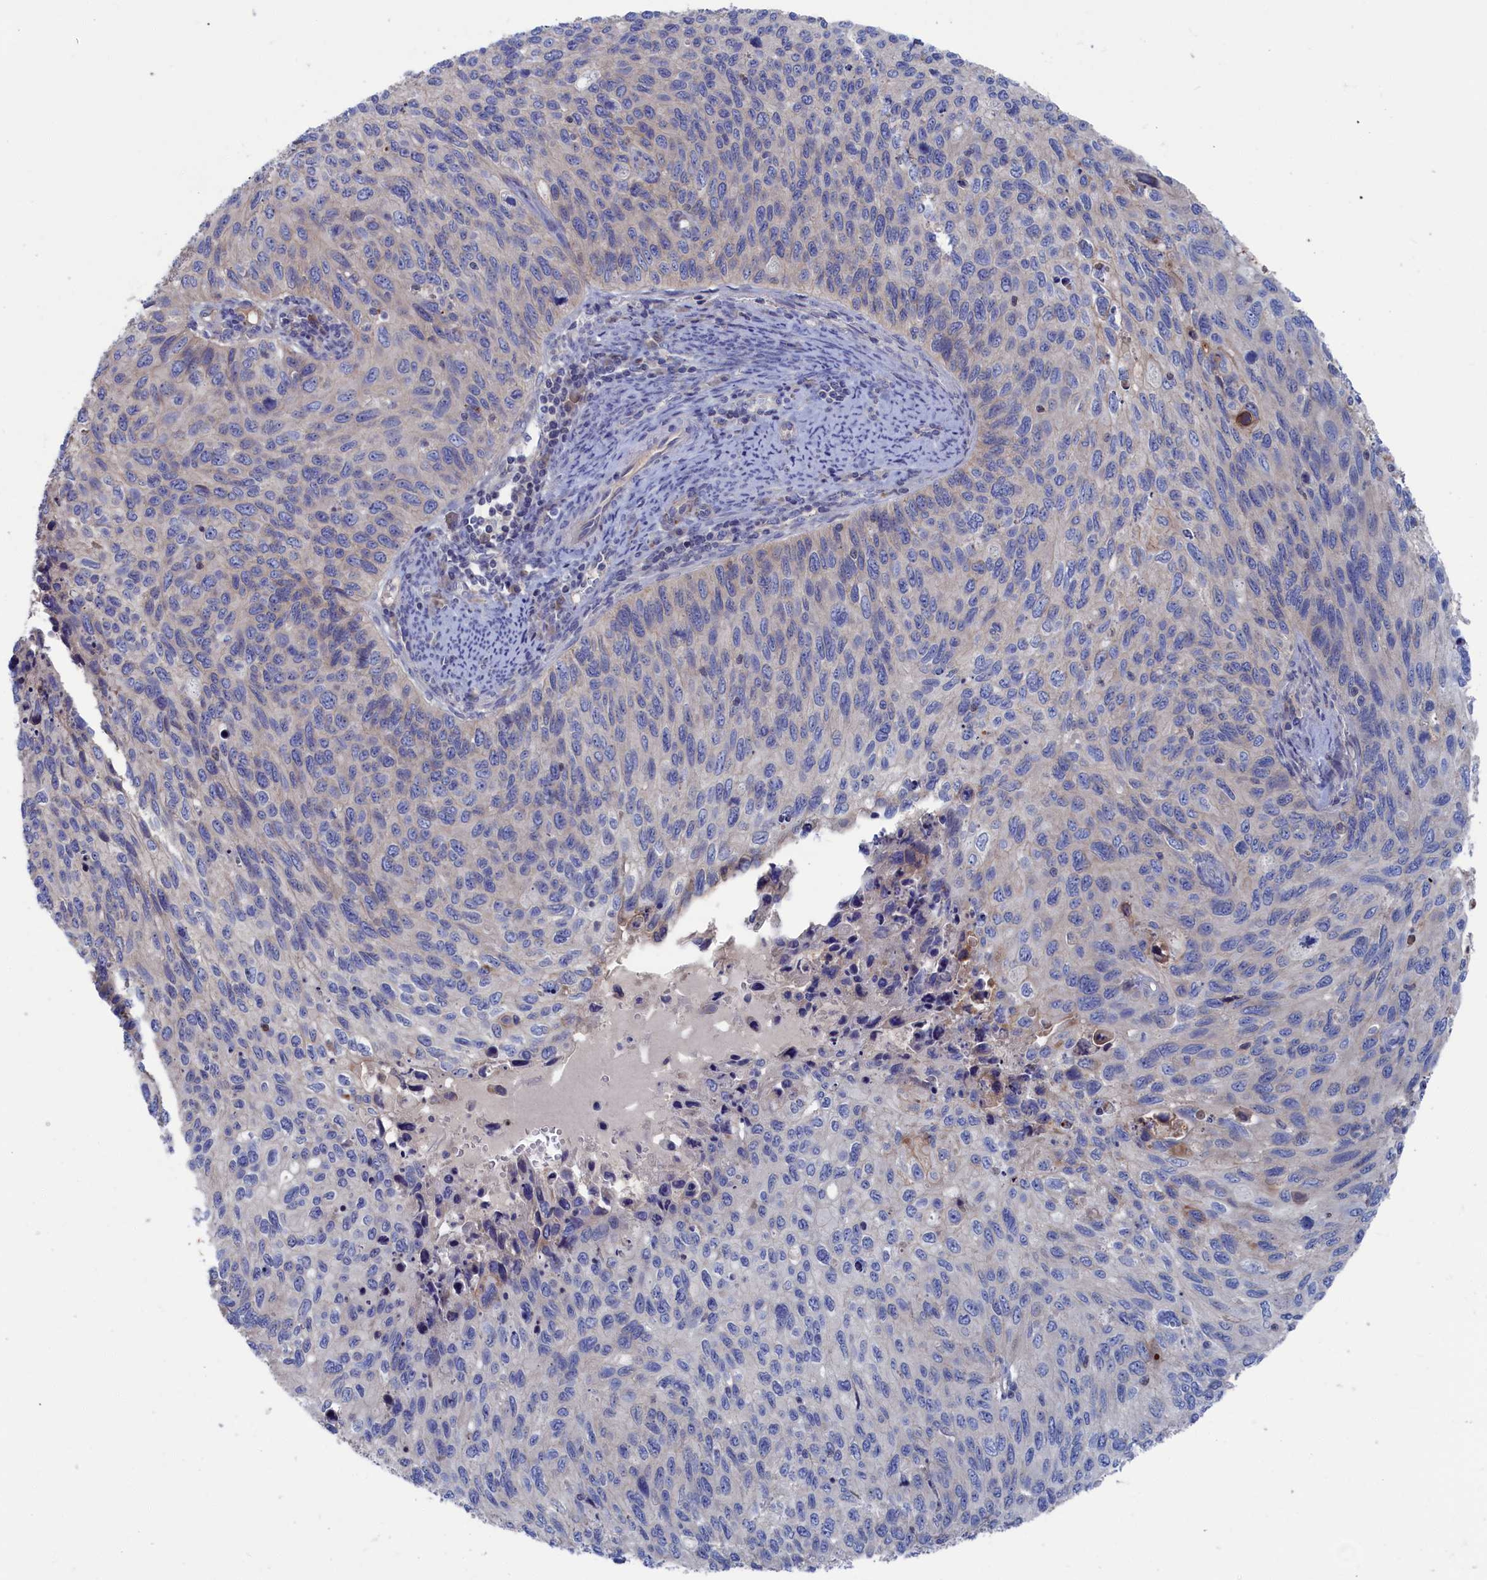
{"staining": {"intensity": "negative", "quantity": "none", "location": "none"}, "tissue": "cervical cancer", "cell_type": "Tumor cells", "image_type": "cancer", "snomed": [{"axis": "morphology", "description": "Squamous cell carcinoma, NOS"}, {"axis": "topography", "description": "Cervix"}], "caption": "DAB (3,3'-diaminobenzidine) immunohistochemical staining of human cervical squamous cell carcinoma displays no significant expression in tumor cells.", "gene": "CEND1", "patient": {"sex": "female", "age": 70}}